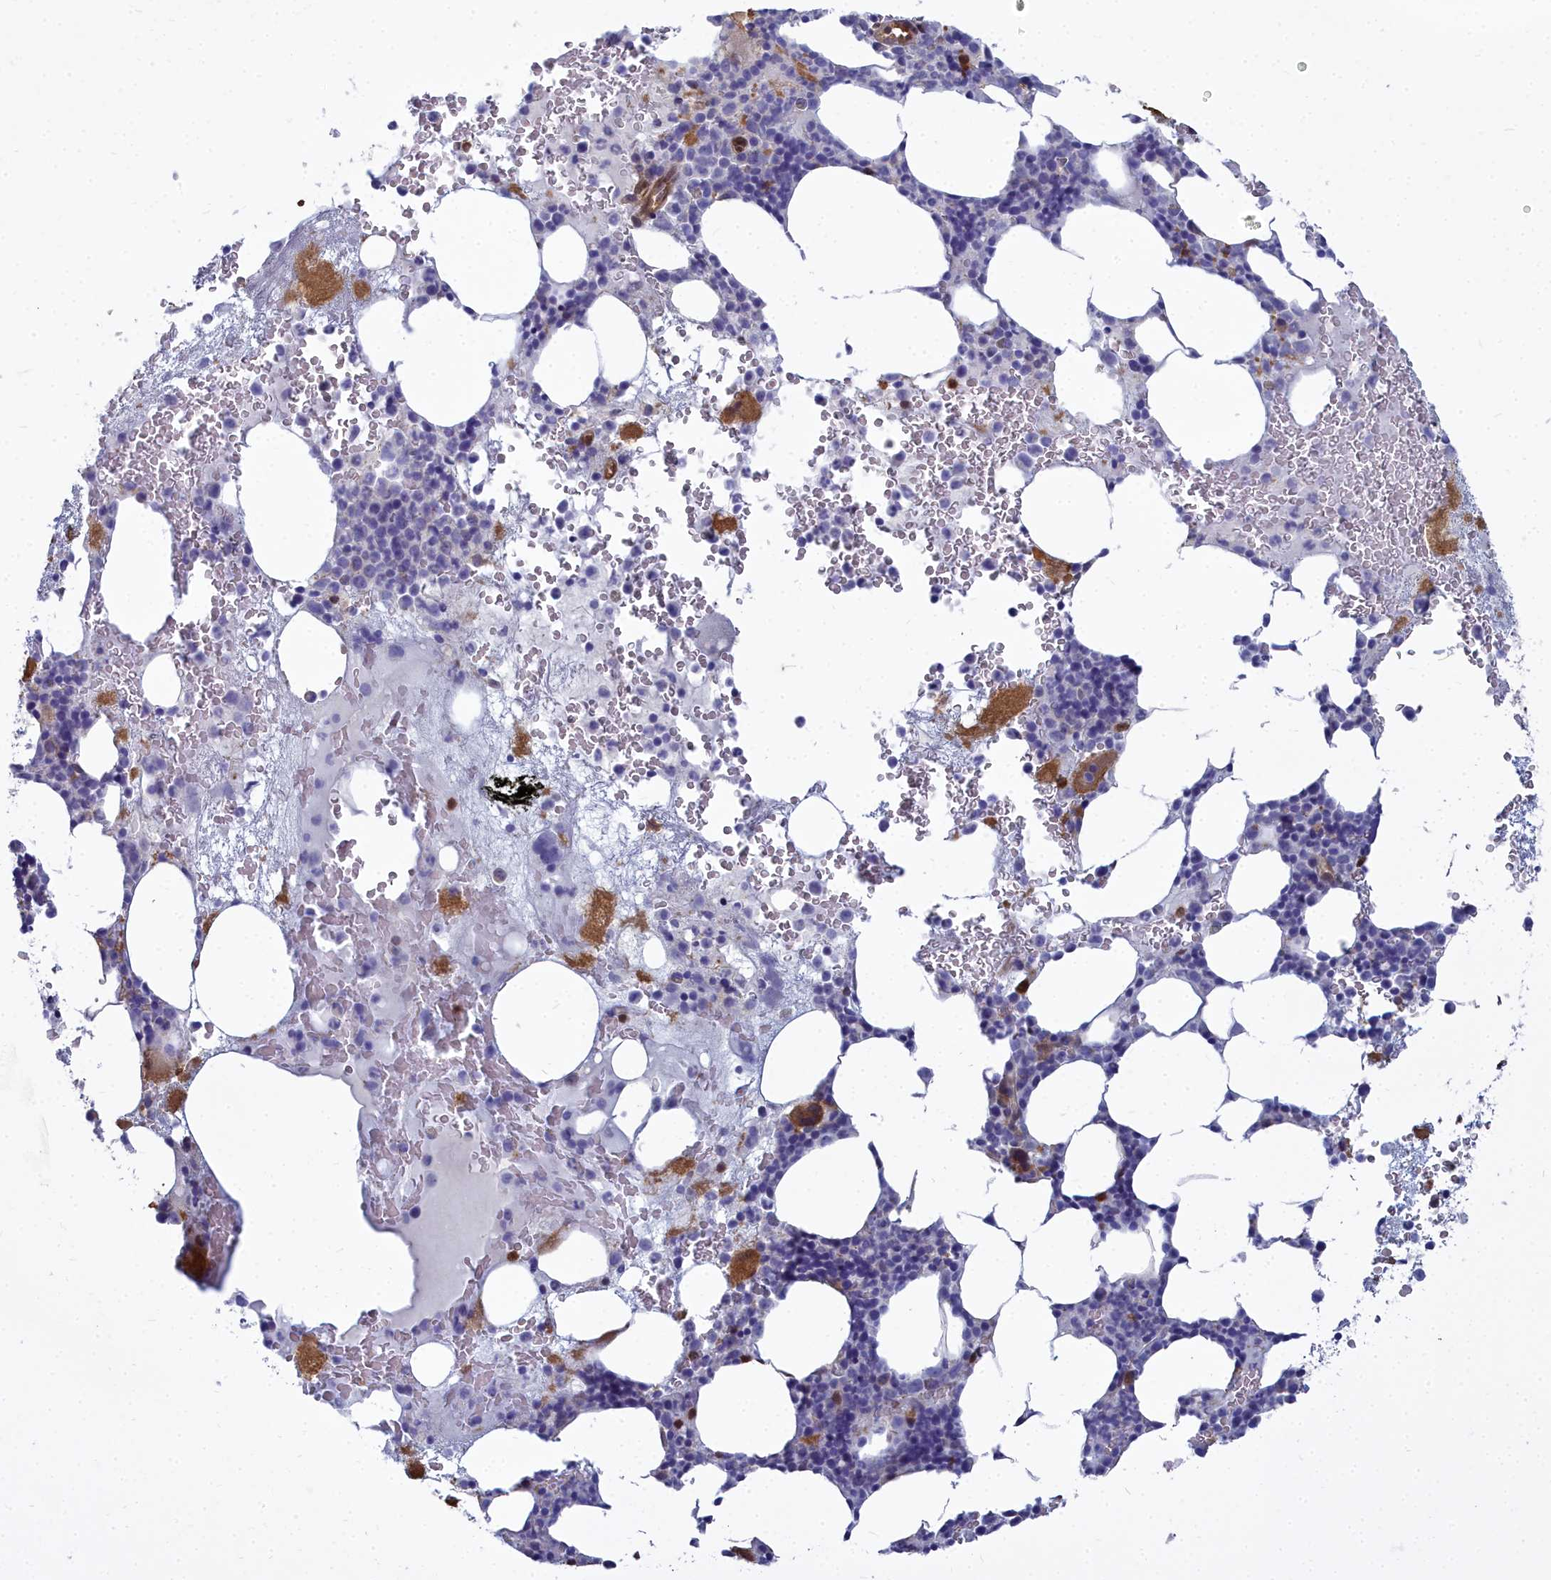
{"staining": {"intensity": "strong", "quantity": "<25%", "location": "cytoplasmic/membranous"}, "tissue": "bone marrow", "cell_type": "Hematopoietic cells", "image_type": "normal", "snomed": [{"axis": "morphology", "description": "Normal tissue, NOS"}, {"axis": "topography", "description": "Bone marrow"}], "caption": "IHC (DAB) staining of benign bone marrow demonstrates strong cytoplasmic/membranous protein expression in about <25% of hematopoietic cells. The staining was performed using DAB to visualize the protein expression in brown, while the nuclei were stained in blue with hematoxylin (Magnification: 20x).", "gene": "PPP1R14A", "patient": {"sex": "male", "age": 80}}